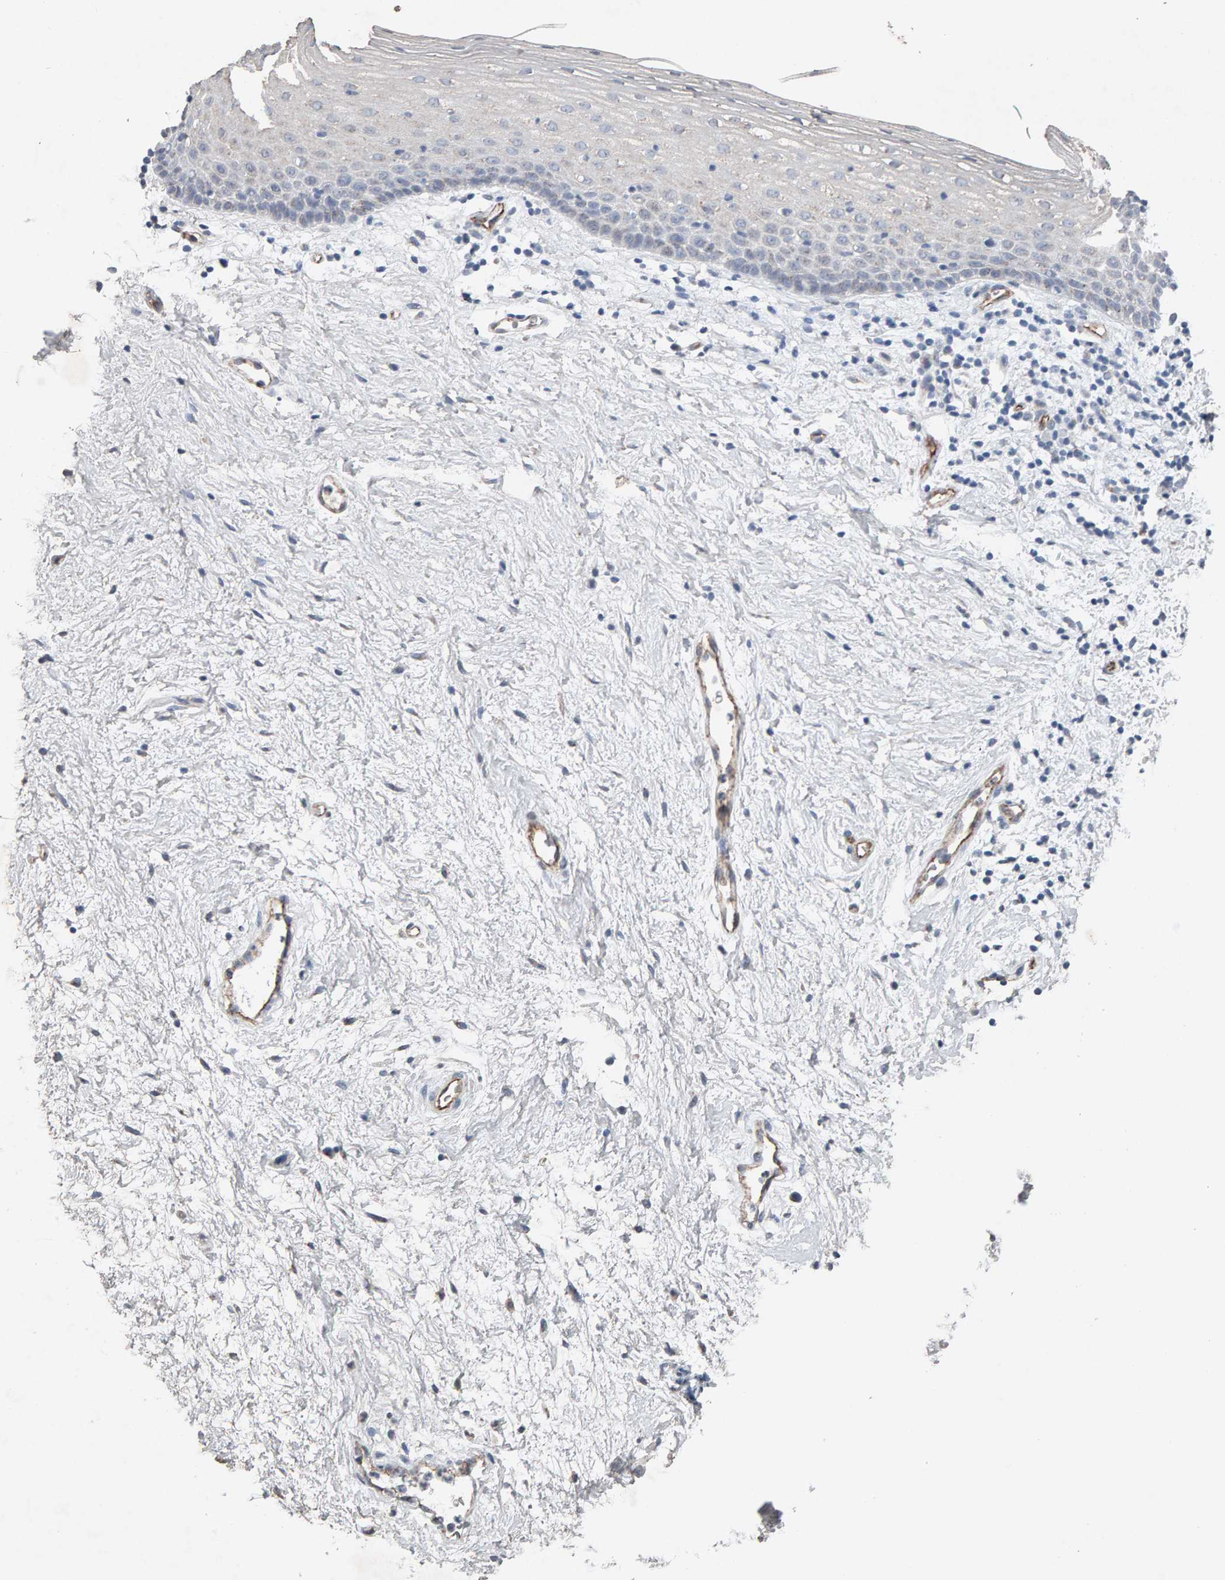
{"staining": {"intensity": "negative", "quantity": "none", "location": "none"}, "tissue": "vagina", "cell_type": "Squamous epithelial cells", "image_type": "normal", "snomed": [{"axis": "morphology", "description": "Normal tissue, NOS"}, {"axis": "topography", "description": "Vagina"}], "caption": "DAB immunohistochemical staining of benign vagina shows no significant positivity in squamous epithelial cells. (DAB immunohistochemistry visualized using brightfield microscopy, high magnification).", "gene": "PTPRM", "patient": {"sex": "female", "age": 44}}